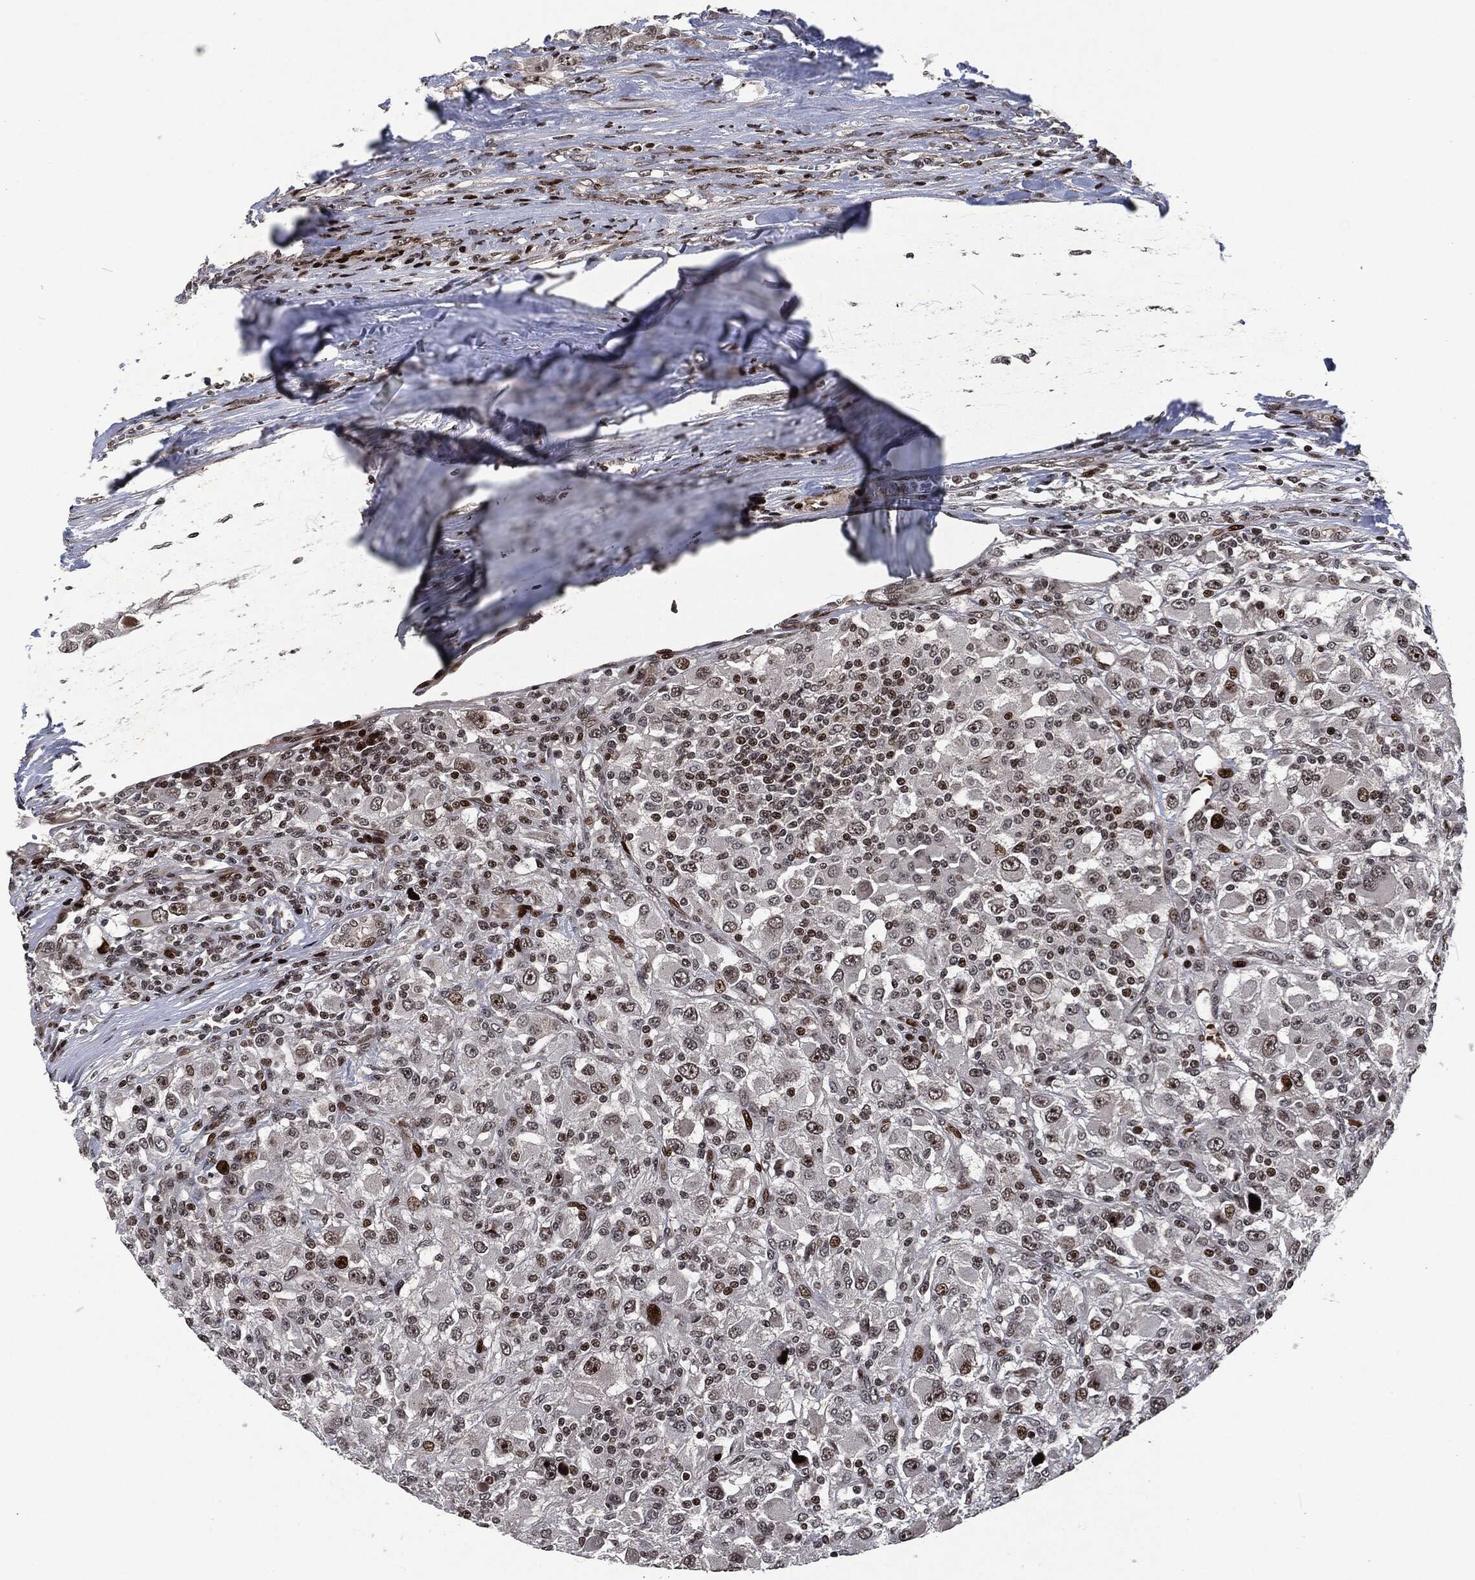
{"staining": {"intensity": "moderate", "quantity": "<25%", "location": "nuclear"}, "tissue": "renal cancer", "cell_type": "Tumor cells", "image_type": "cancer", "snomed": [{"axis": "morphology", "description": "Adenocarcinoma, NOS"}, {"axis": "topography", "description": "Kidney"}], "caption": "Adenocarcinoma (renal) stained with DAB IHC demonstrates low levels of moderate nuclear staining in approximately <25% of tumor cells. (IHC, brightfield microscopy, high magnification).", "gene": "EGFR", "patient": {"sex": "female", "age": 67}}